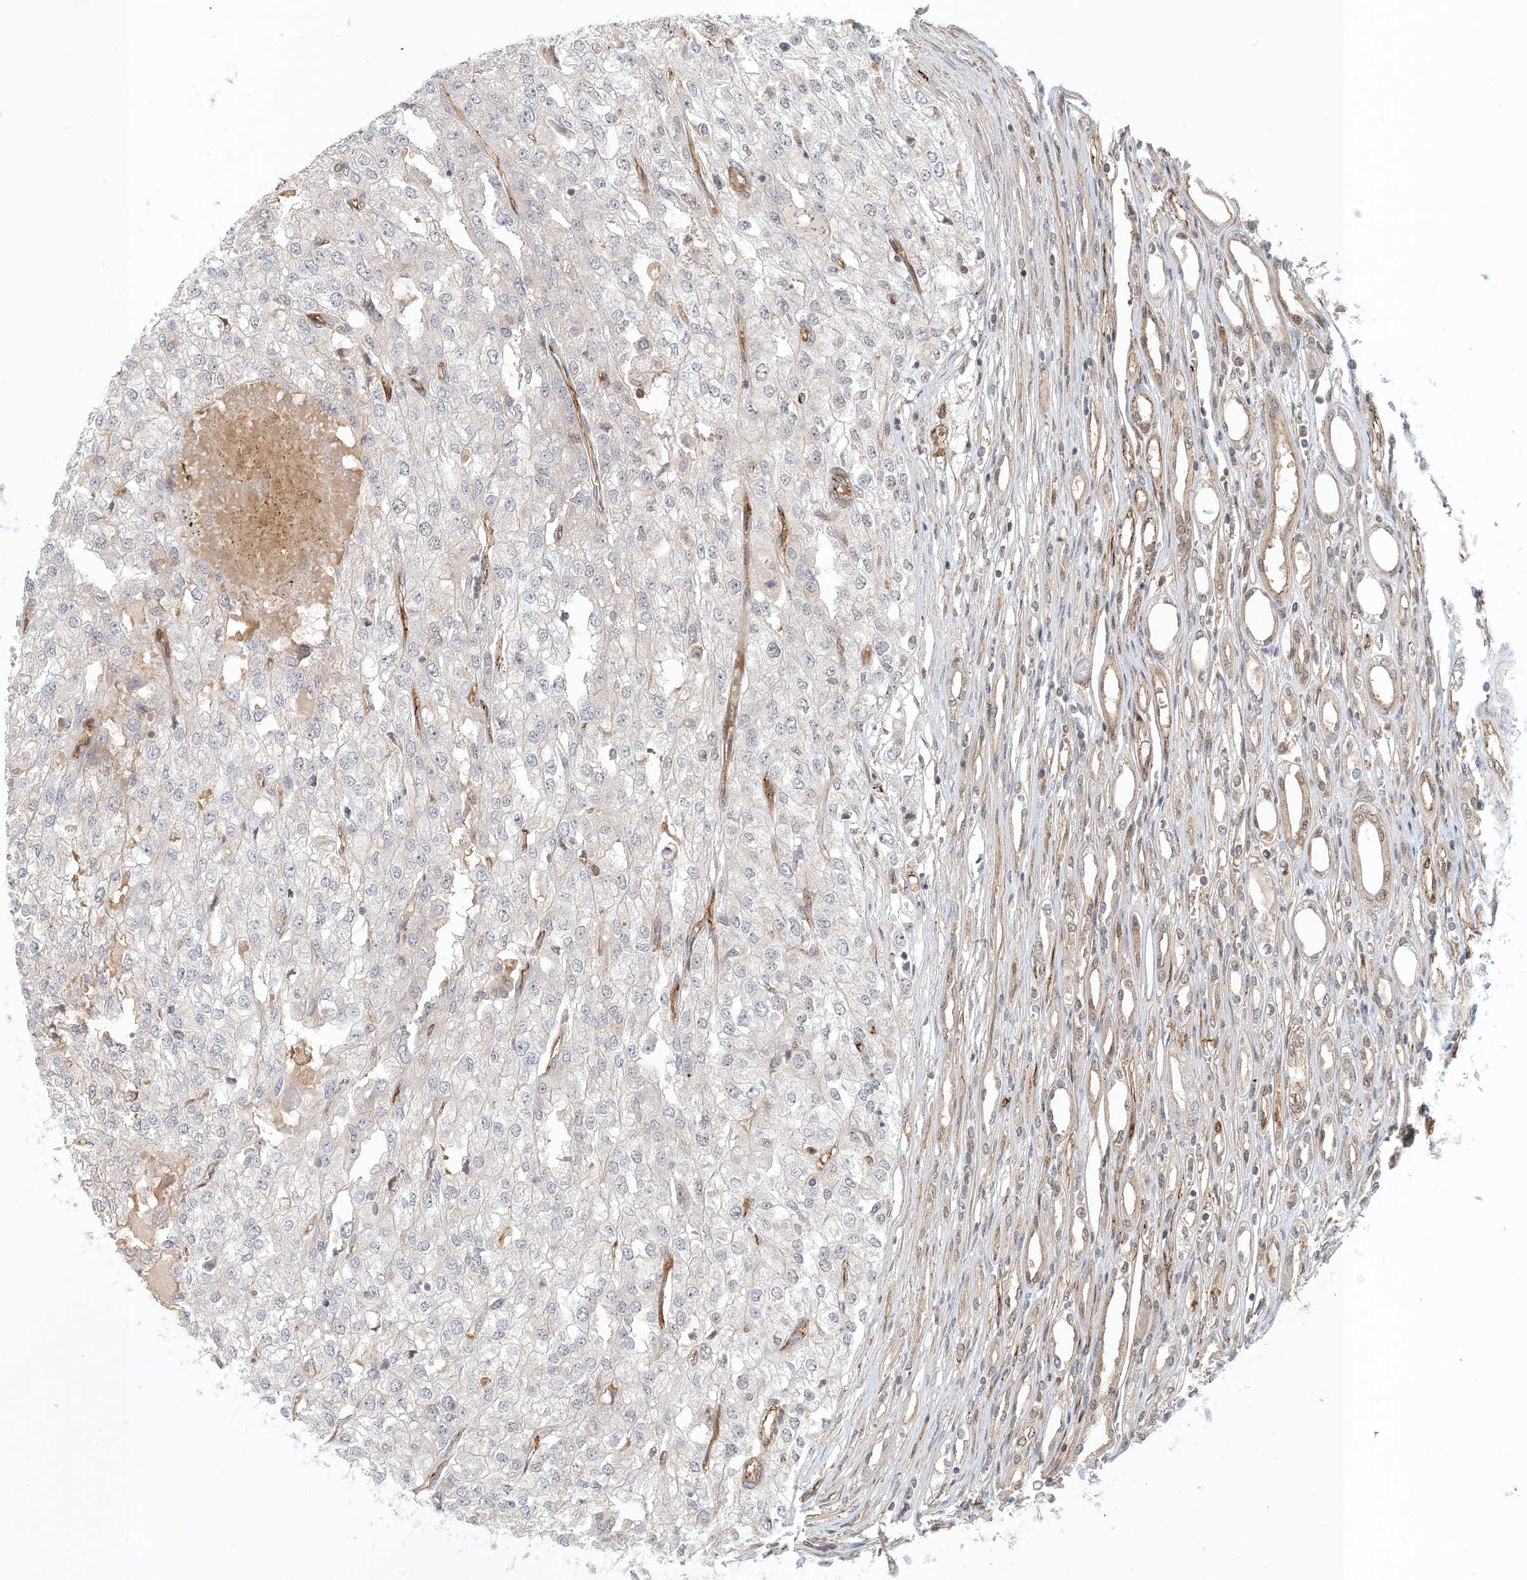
{"staining": {"intensity": "negative", "quantity": "none", "location": "none"}, "tissue": "renal cancer", "cell_type": "Tumor cells", "image_type": "cancer", "snomed": [{"axis": "morphology", "description": "Adenocarcinoma, NOS"}, {"axis": "topography", "description": "Kidney"}], "caption": "The image exhibits no staining of tumor cells in adenocarcinoma (renal).", "gene": "MAPKBP1", "patient": {"sex": "female", "age": 54}}